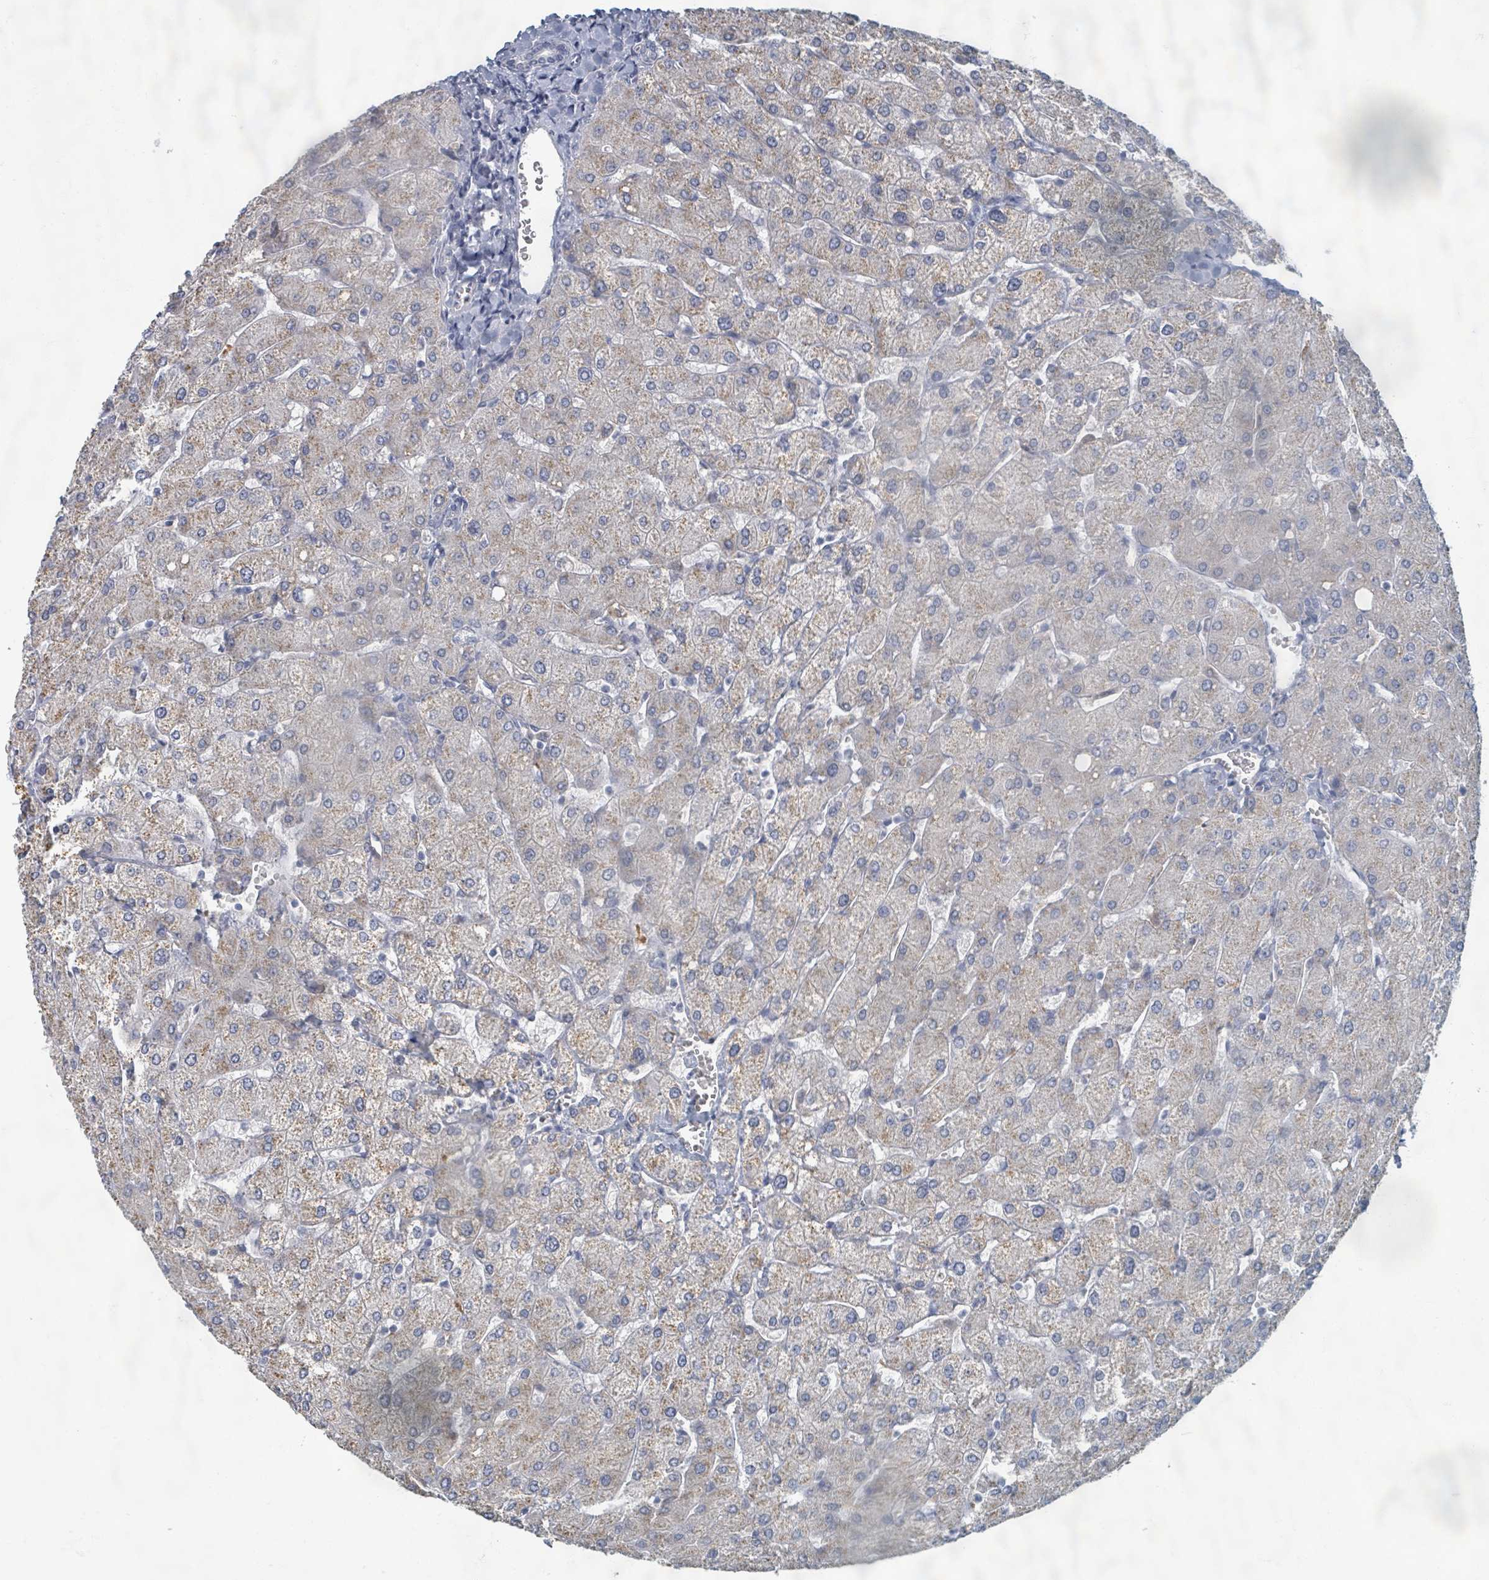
{"staining": {"intensity": "negative", "quantity": "none", "location": "none"}, "tissue": "liver", "cell_type": "Cholangiocytes", "image_type": "normal", "snomed": [{"axis": "morphology", "description": "Normal tissue, NOS"}, {"axis": "topography", "description": "Liver"}], "caption": "A micrograph of human liver is negative for staining in cholangiocytes.", "gene": "WNT11", "patient": {"sex": "male", "age": 55}}